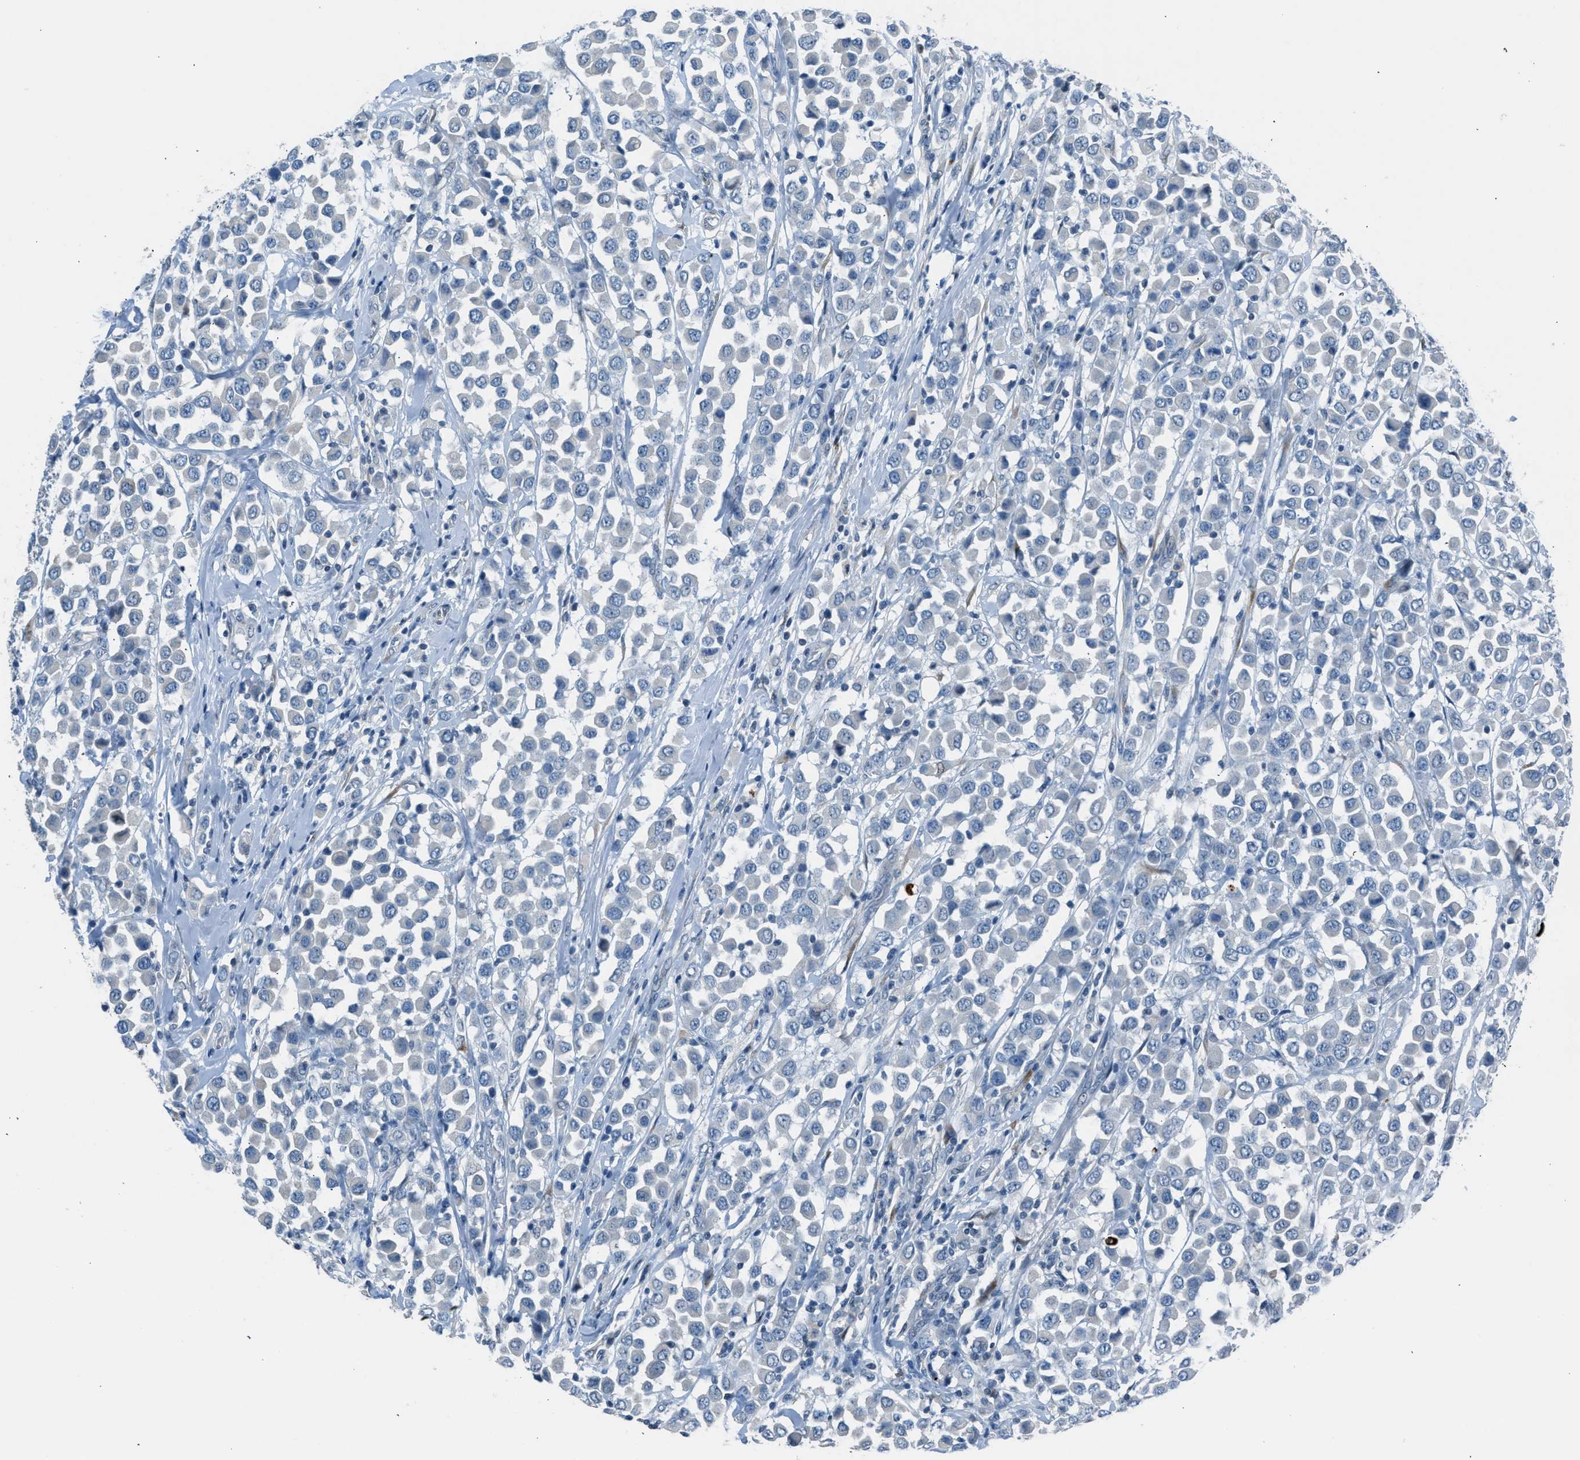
{"staining": {"intensity": "negative", "quantity": "none", "location": "none"}, "tissue": "breast cancer", "cell_type": "Tumor cells", "image_type": "cancer", "snomed": [{"axis": "morphology", "description": "Duct carcinoma"}, {"axis": "topography", "description": "Breast"}], "caption": "The immunohistochemistry histopathology image has no significant expression in tumor cells of breast cancer (infiltrating ductal carcinoma) tissue.", "gene": "RNF41", "patient": {"sex": "female", "age": 61}}